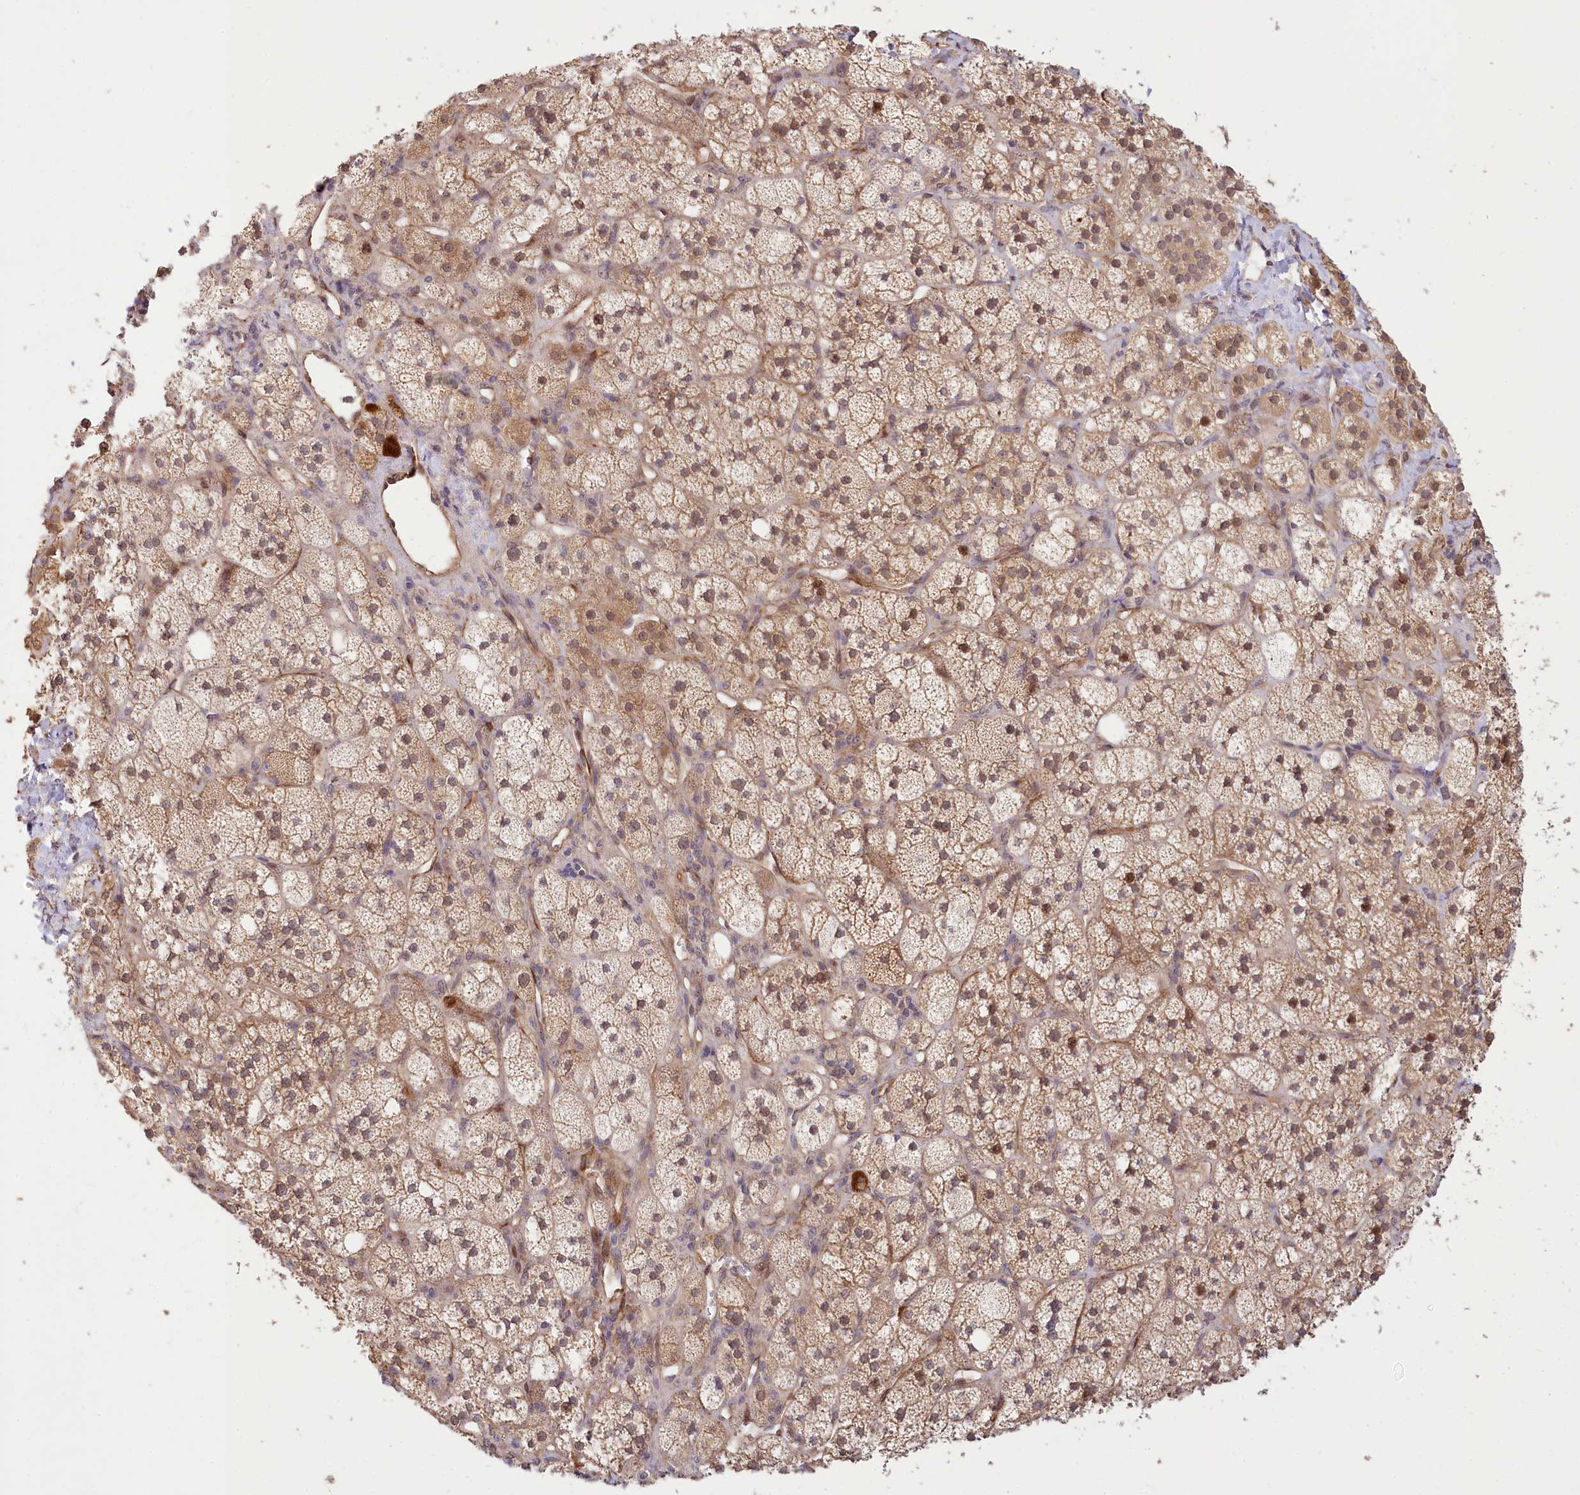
{"staining": {"intensity": "moderate", "quantity": ">75%", "location": "cytoplasmic/membranous,nuclear"}, "tissue": "adrenal gland", "cell_type": "Glandular cells", "image_type": "normal", "snomed": [{"axis": "morphology", "description": "Normal tissue, NOS"}, {"axis": "topography", "description": "Adrenal gland"}], "caption": "Immunohistochemical staining of normal adrenal gland shows medium levels of moderate cytoplasmic/membranous,nuclear expression in approximately >75% of glandular cells. (IHC, brightfield microscopy, high magnification).", "gene": "CEP70", "patient": {"sex": "male", "age": 61}}